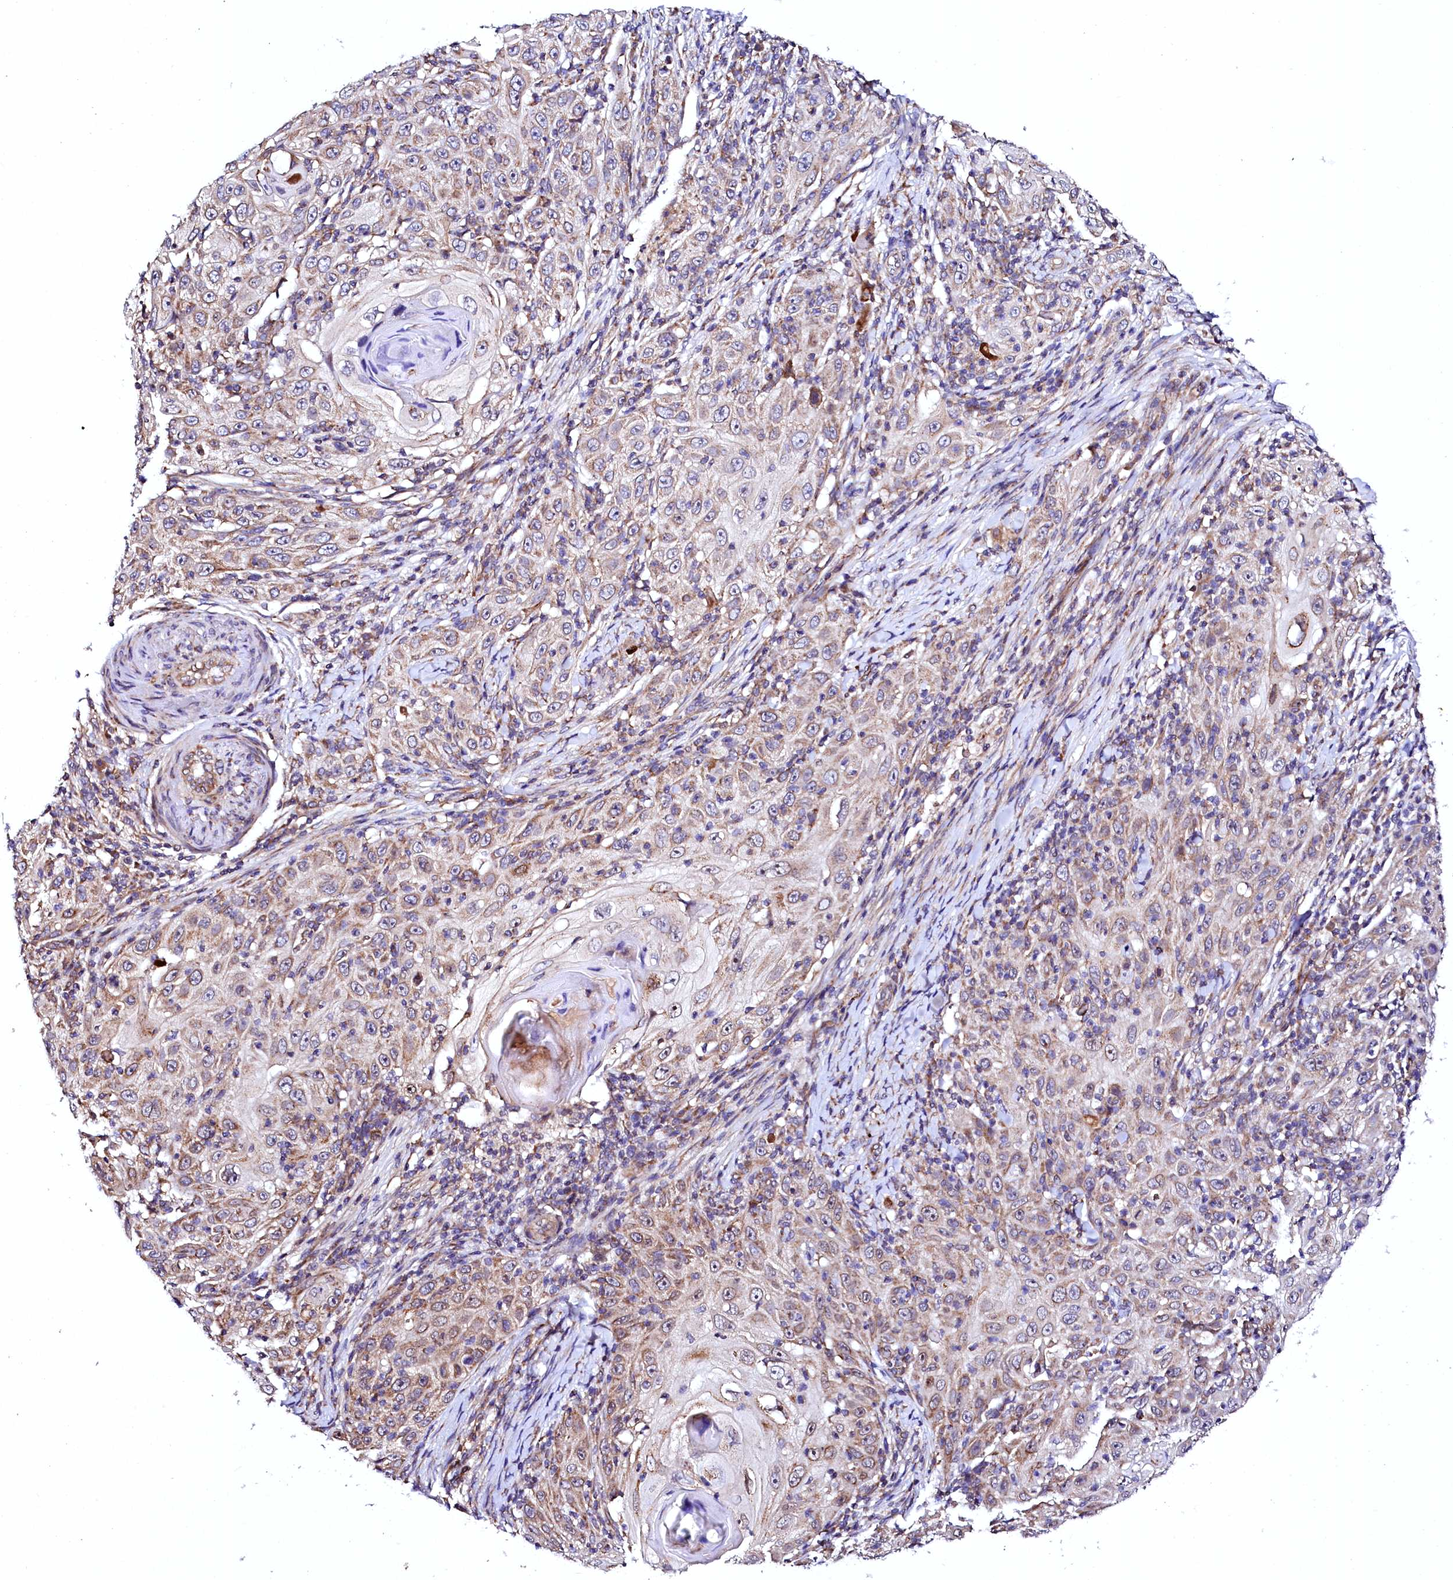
{"staining": {"intensity": "weak", "quantity": ">75%", "location": "cytoplasmic/membranous"}, "tissue": "skin cancer", "cell_type": "Tumor cells", "image_type": "cancer", "snomed": [{"axis": "morphology", "description": "Squamous cell carcinoma, NOS"}, {"axis": "topography", "description": "Skin"}], "caption": "Immunohistochemistry (IHC) micrograph of neoplastic tissue: skin squamous cell carcinoma stained using immunohistochemistry demonstrates low levels of weak protein expression localized specifically in the cytoplasmic/membranous of tumor cells, appearing as a cytoplasmic/membranous brown color.", "gene": "UBE3C", "patient": {"sex": "female", "age": 88}}